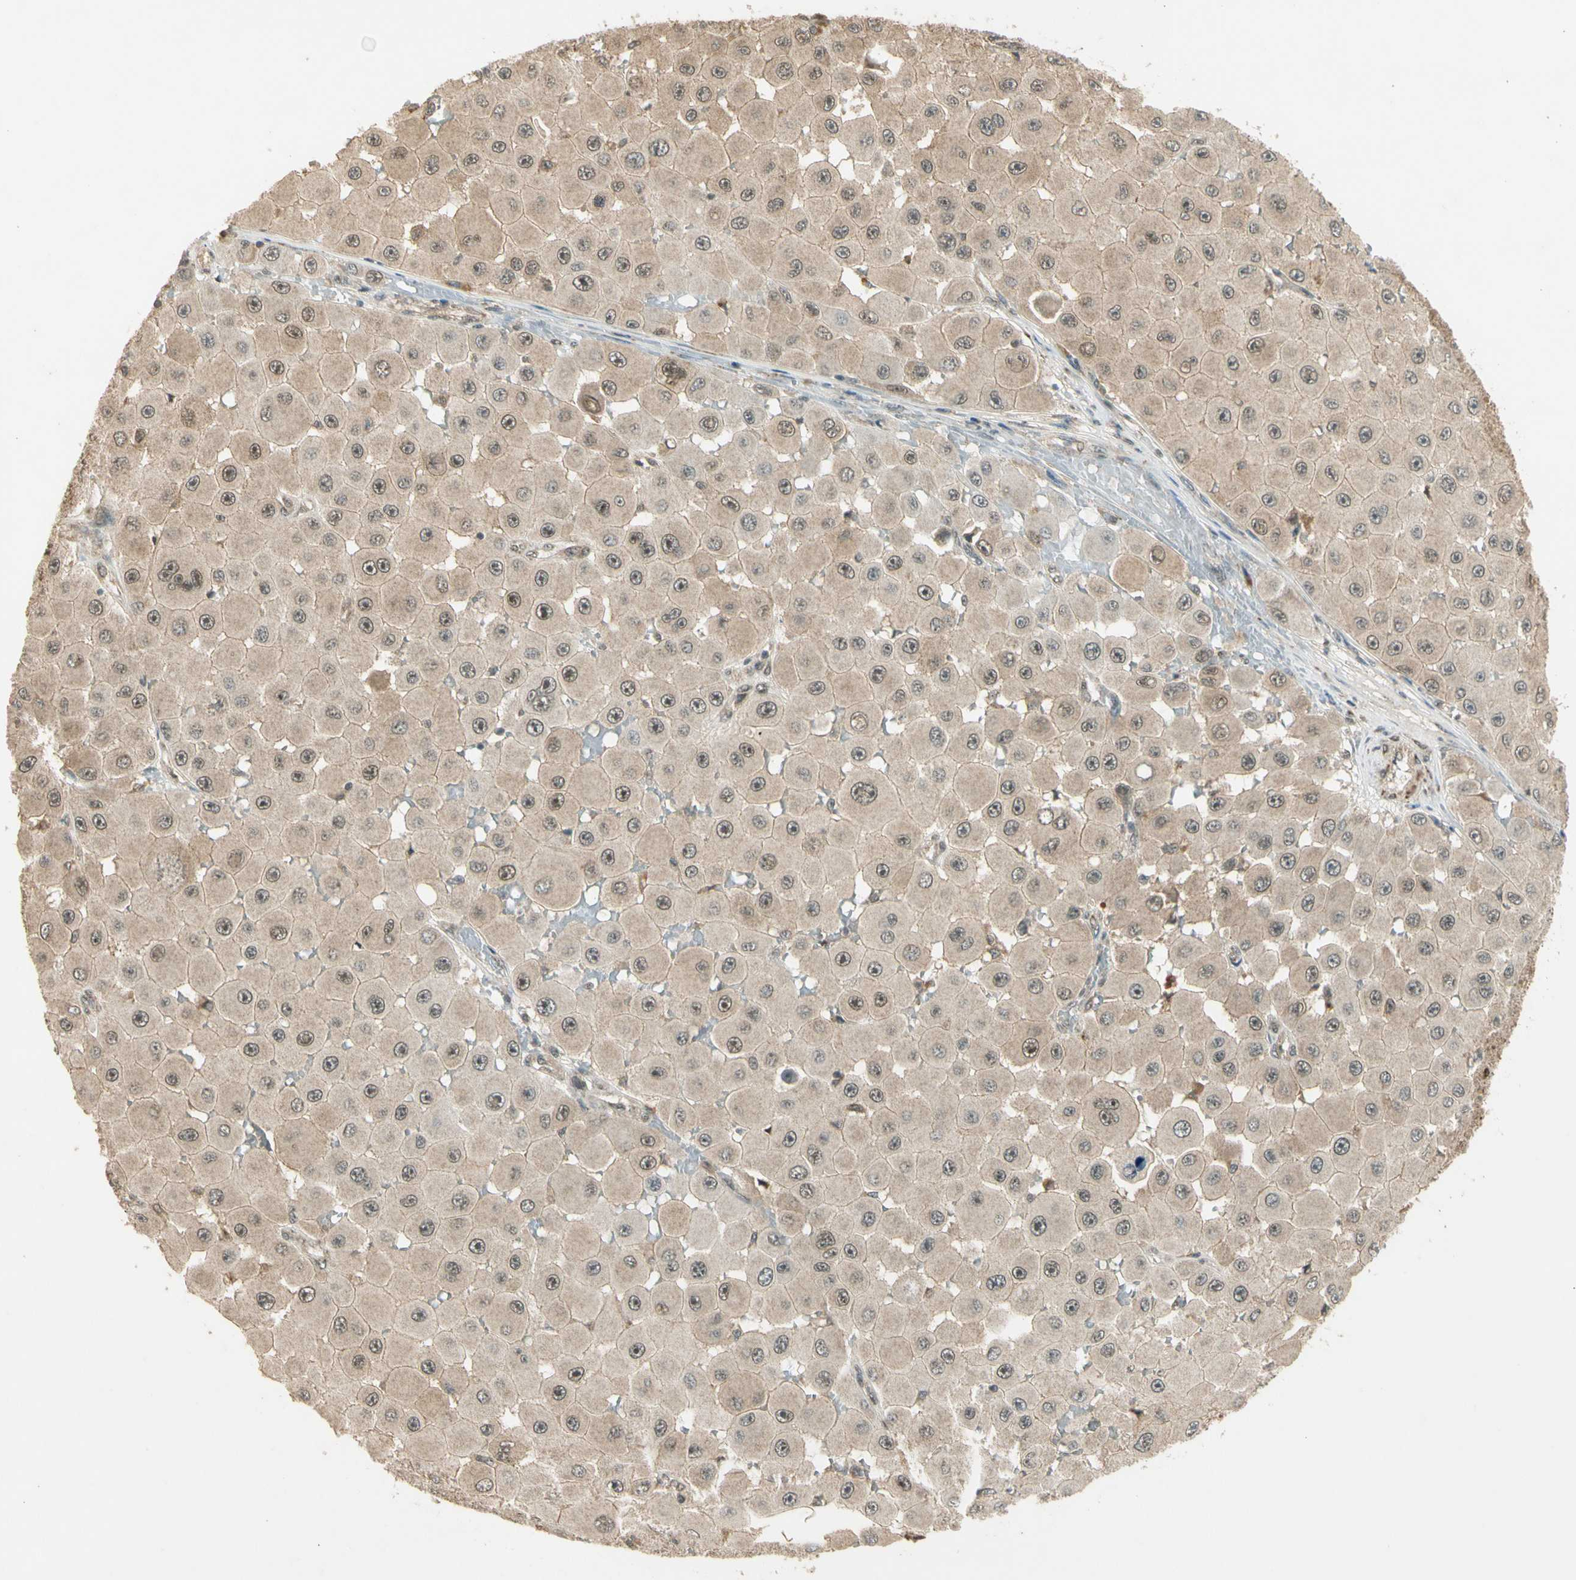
{"staining": {"intensity": "moderate", "quantity": ">75%", "location": "cytoplasmic/membranous,nuclear"}, "tissue": "melanoma", "cell_type": "Tumor cells", "image_type": "cancer", "snomed": [{"axis": "morphology", "description": "Malignant melanoma, NOS"}, {"axis": "topography", "description": "Skin"}], "caption": "About >75% of tumor cells in melanoma demonstrate moderate cytoplasmic/membranous and nuclear protein expression as visualized by brown immunohistochemical staining.", "gene": "ZNF135", "patient": {"sex": "female", "age": 81}}